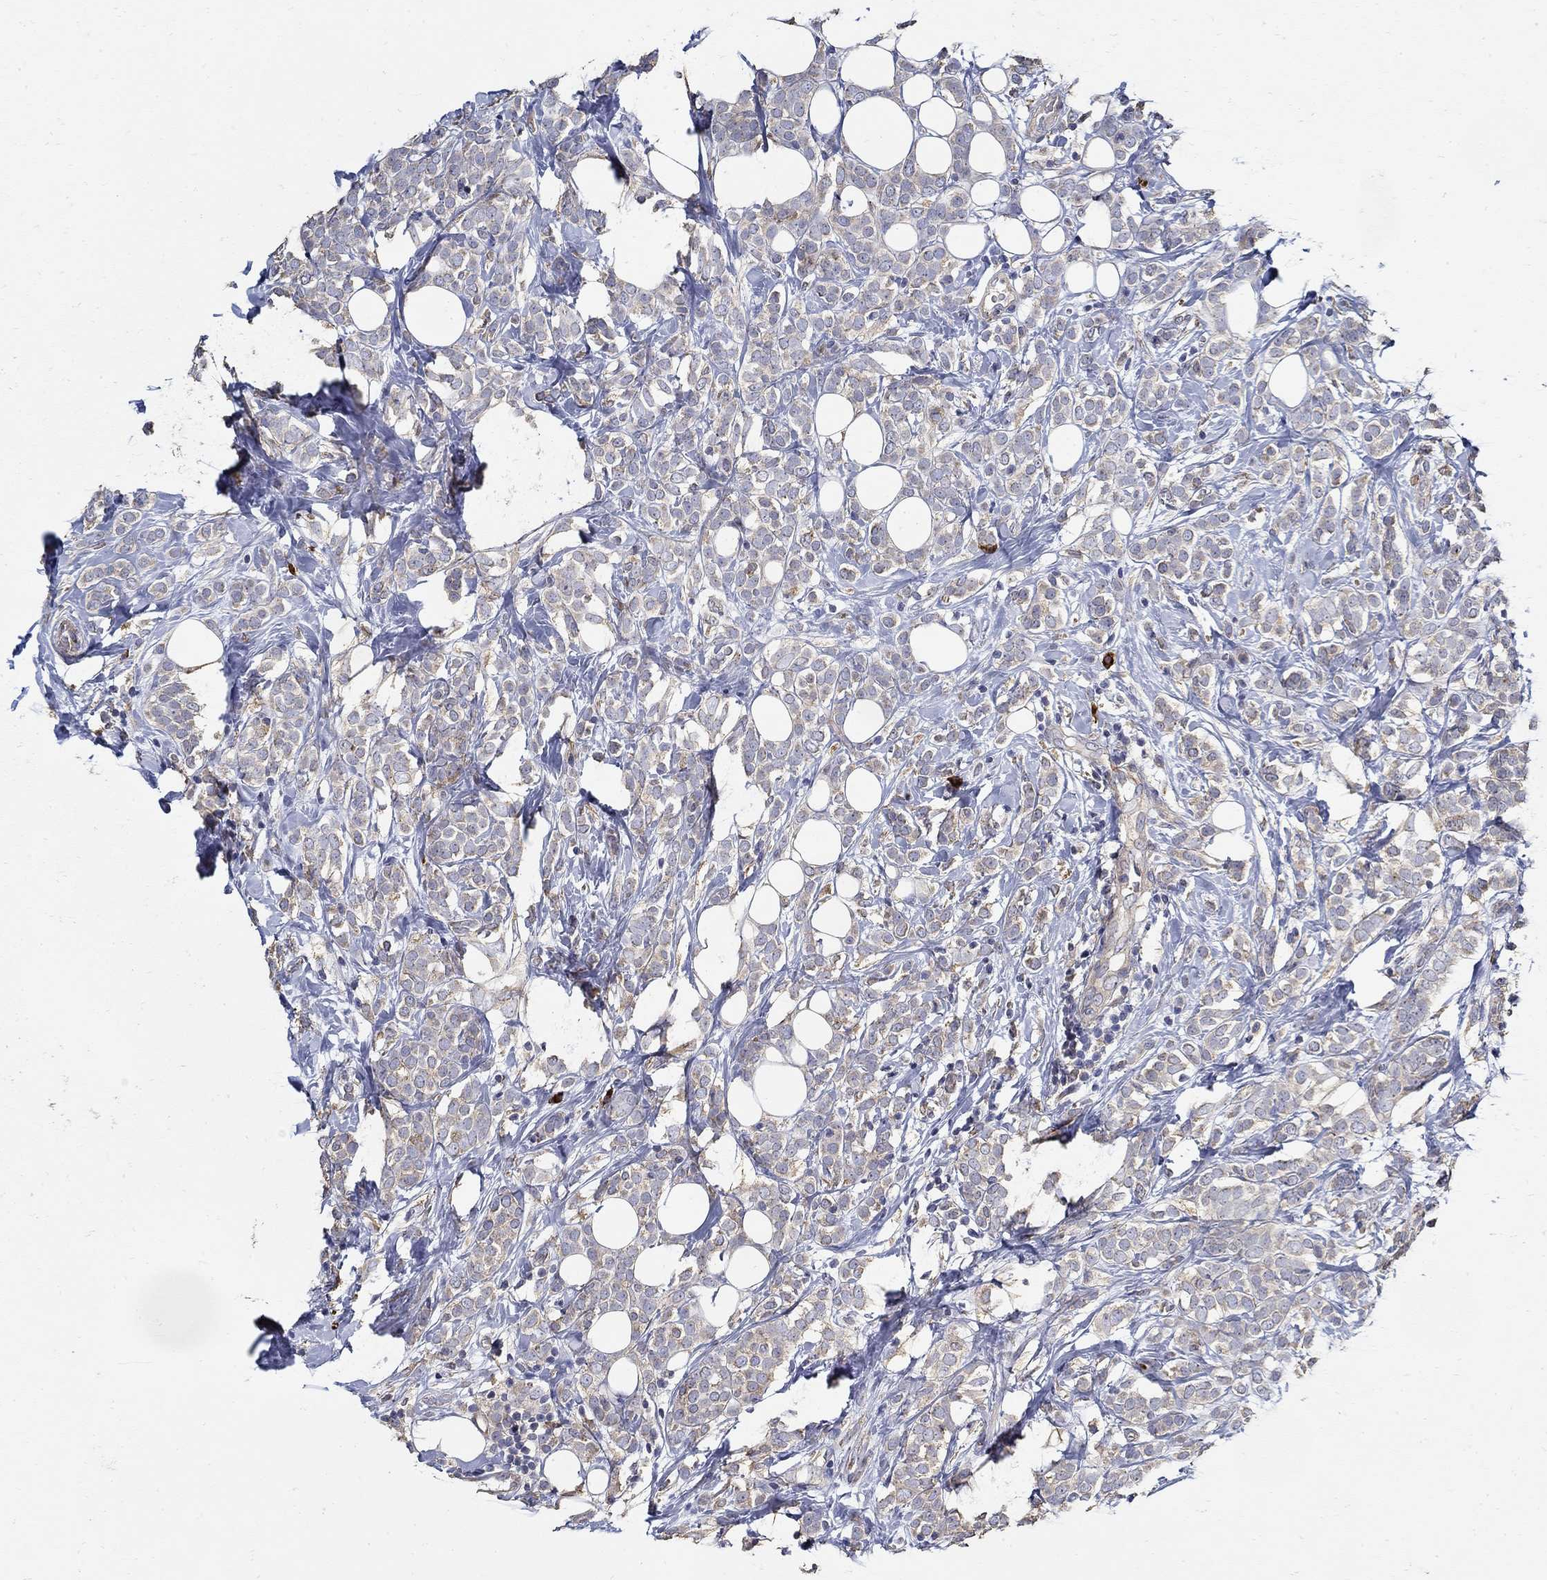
{"staining": {"intensity": "weak", "quantity": "25%-75%", "location": "cytoplasmic/membranous"}, "tissue": "breast cancer", "cell_type": "Tumor cells", "image_type": "cancer", "snomed": [{"axis": "morphology", "description": "Lobular carcinoma"}, {"axis": "topography", "description": "Breast"}], "caption": "About 25%-75% of tumor cells in human breast cancer (lobular carcinoma) demonstrate weak cytoplasmic/membranous protein expression as visualized by brown immunohistochemical staining.", "gene": "EMILIN3", "patient": {"sex": "female", "age": 49}}